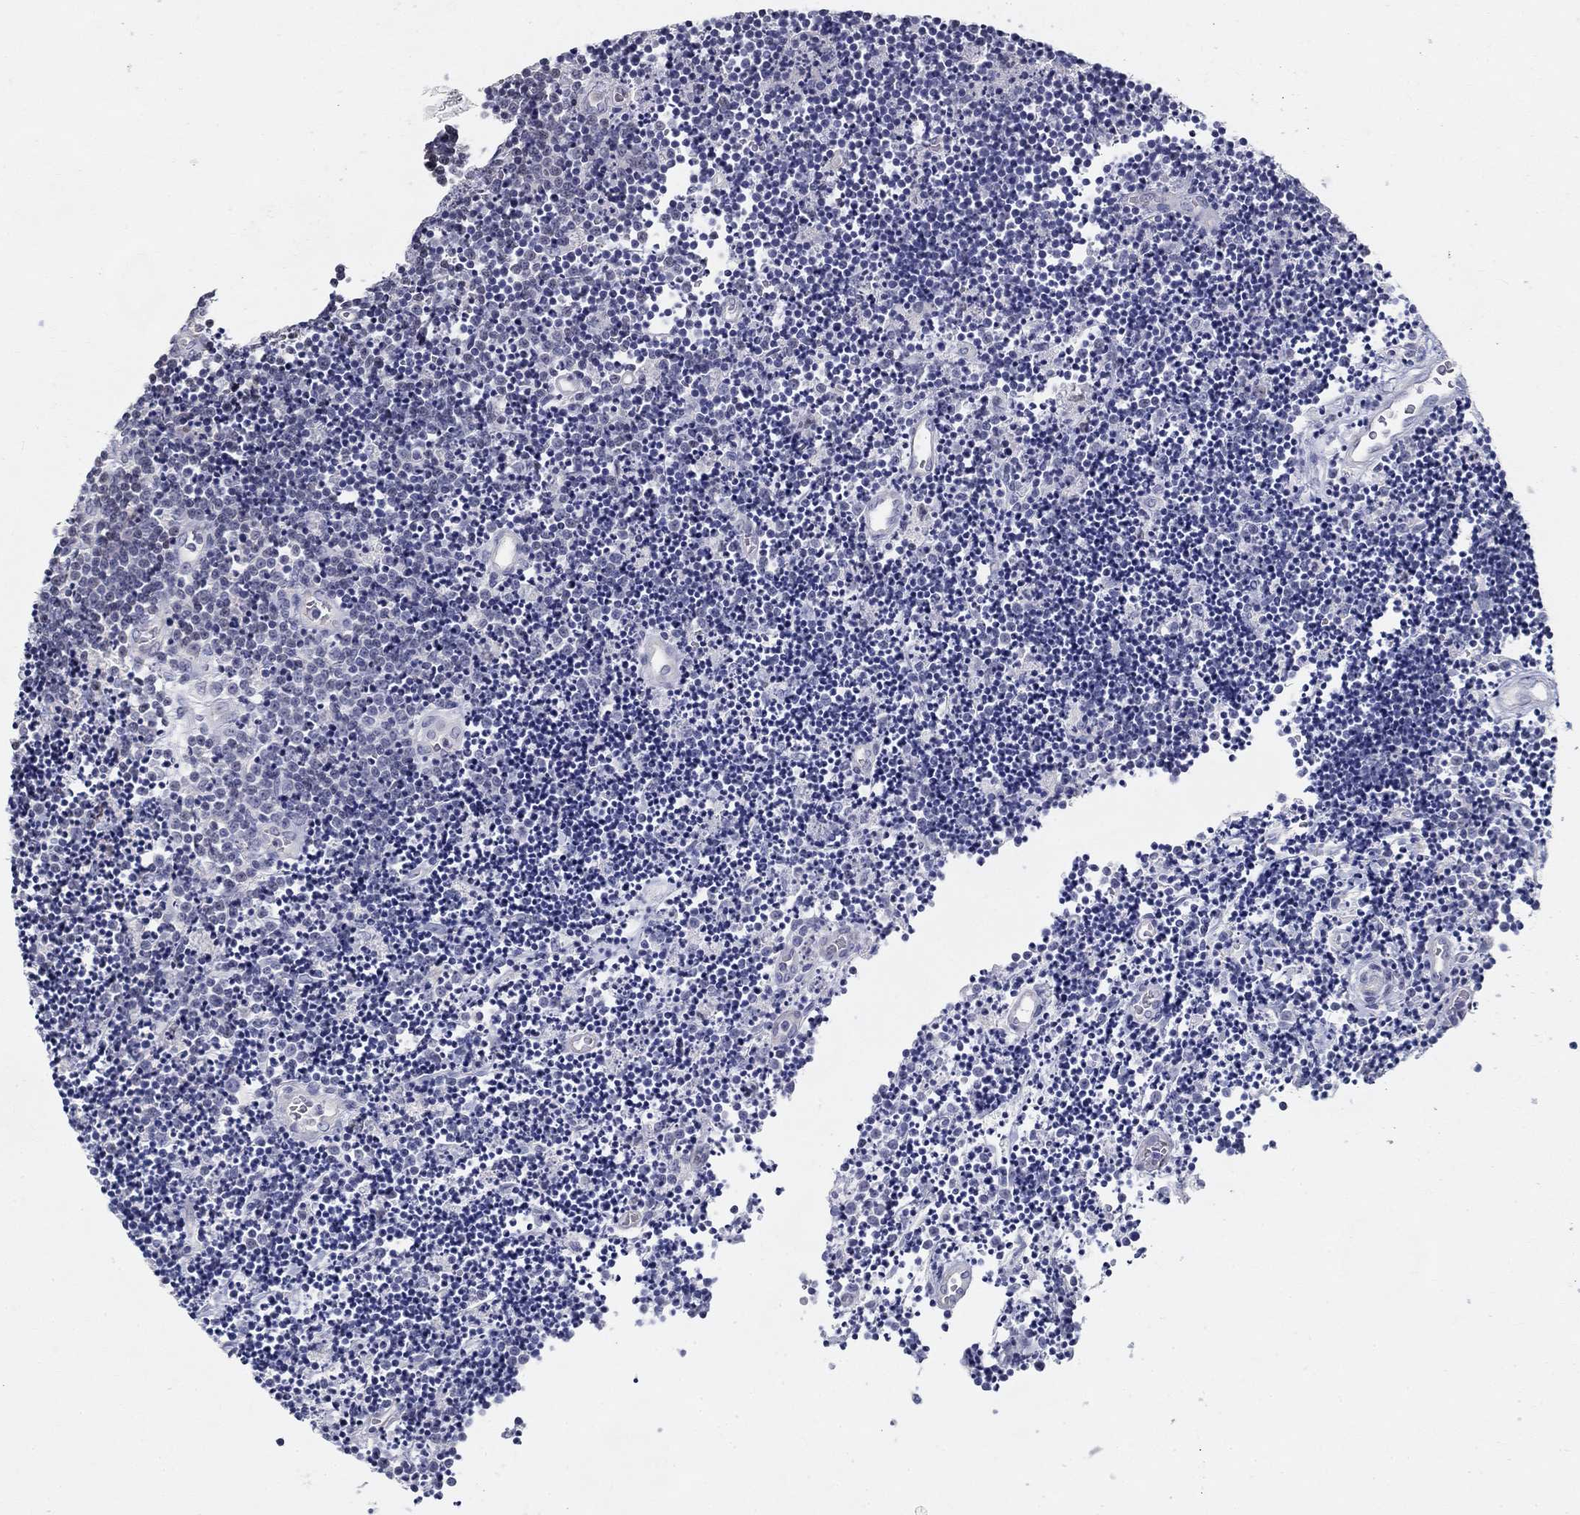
{"staining": {"intensity": "negative", "quantity": "none", "location": "none"}, "tissue": "lymphoma", "cell_type": "Tumor cells", "image_type": "cancer", "snomed": [{"axis": "morphology", "description": "Malignant lymphoma, non-Hodgkin's type, Low grade"}, {"axis": "topography", "description": "Brain"}], "caption": "Immunohistochemistry (IHC) of malignant lymphoma, non-Hodgkin's type (low-grade) demonstrates no staining in tumor cells. (DAB (3,3'-diaminobenzidine) IHC, high magnification).", "gene": "GUCA1A", "patient": {"sex": "female", "age": 66}}